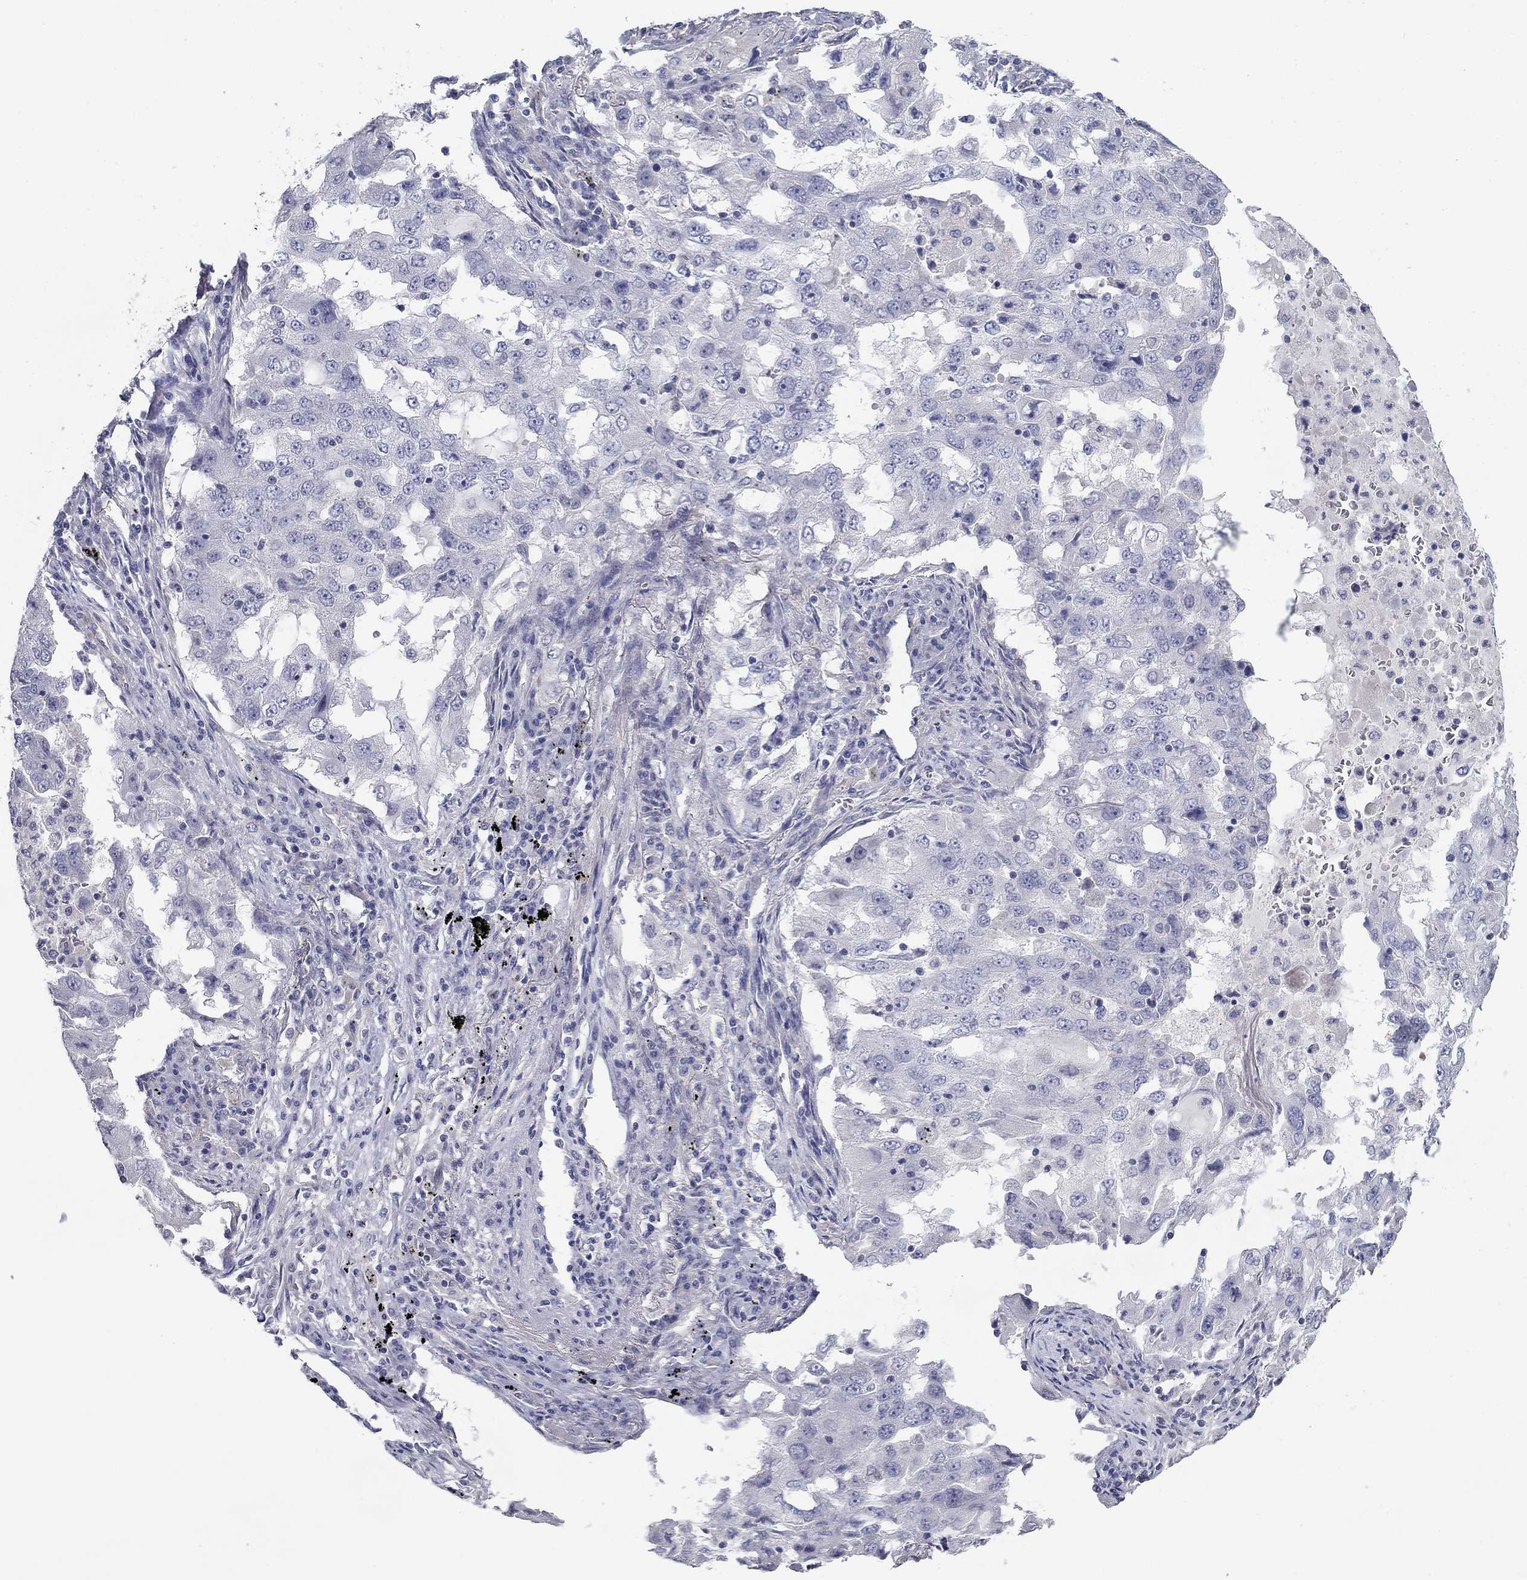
{"staining": {"intensity": "negative", "quantity": "none", "location": "none"}, "tissue": "lung cancer", "cell_type": "Tumor cells", "image_type": "cancer", "snomed": [{"axis": "morphology", "description": "Adenocarcinoma, NOS"}, {"axis": "topography", "description": "Lung"}], "caption": "Immunohistochemistry micrograph of neoplastic tissue: human adenocarcinoma (lung) stained with DAB (3,3'-diaminobenzidine) demonstrates no significant protein positivity in tumor cells.", "gene": "GRK7", "patient": {"sex": "female", "age": 61}}